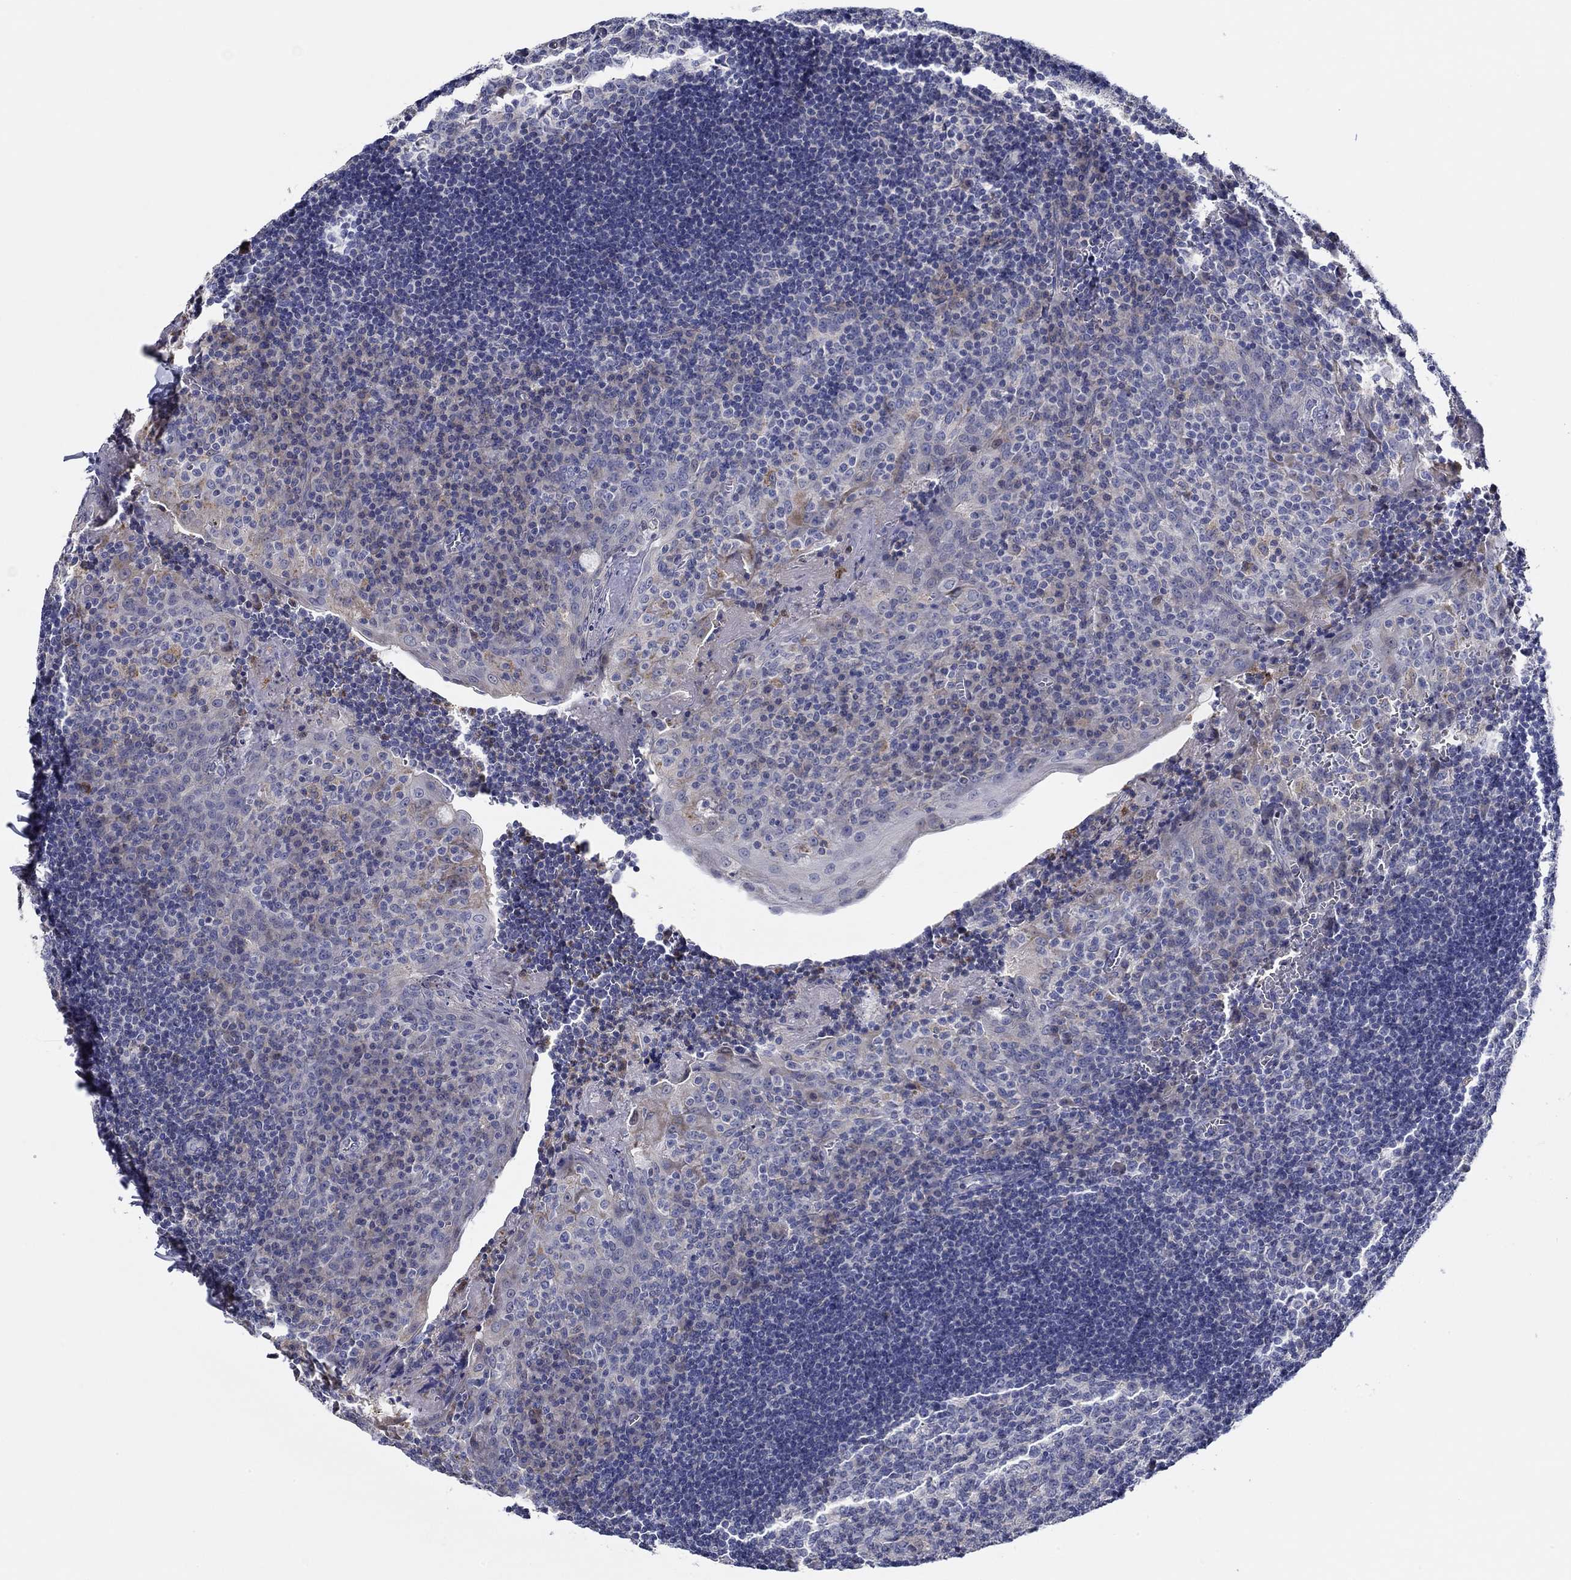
{"staining": {"intensity": "negative", "quantity": "none", "location": "none"}, "tissue": "tonsil", "cell_type": "Germinal center cells", "image_type": "normal", "snomed": [{"axis": "morphology", "description": "Normal tissue, NOS"}, {"axis": "topography", "description": "Tonsil"}], "caption": "Image shows no significant protein expression in germinal center cells of benign tonsil. (Brightfield microscopy of DAB immunohistochemistry (IHC) at high magnification).", "gene": "CFAP61", "patient": {"sex": "female", "age": 12}}